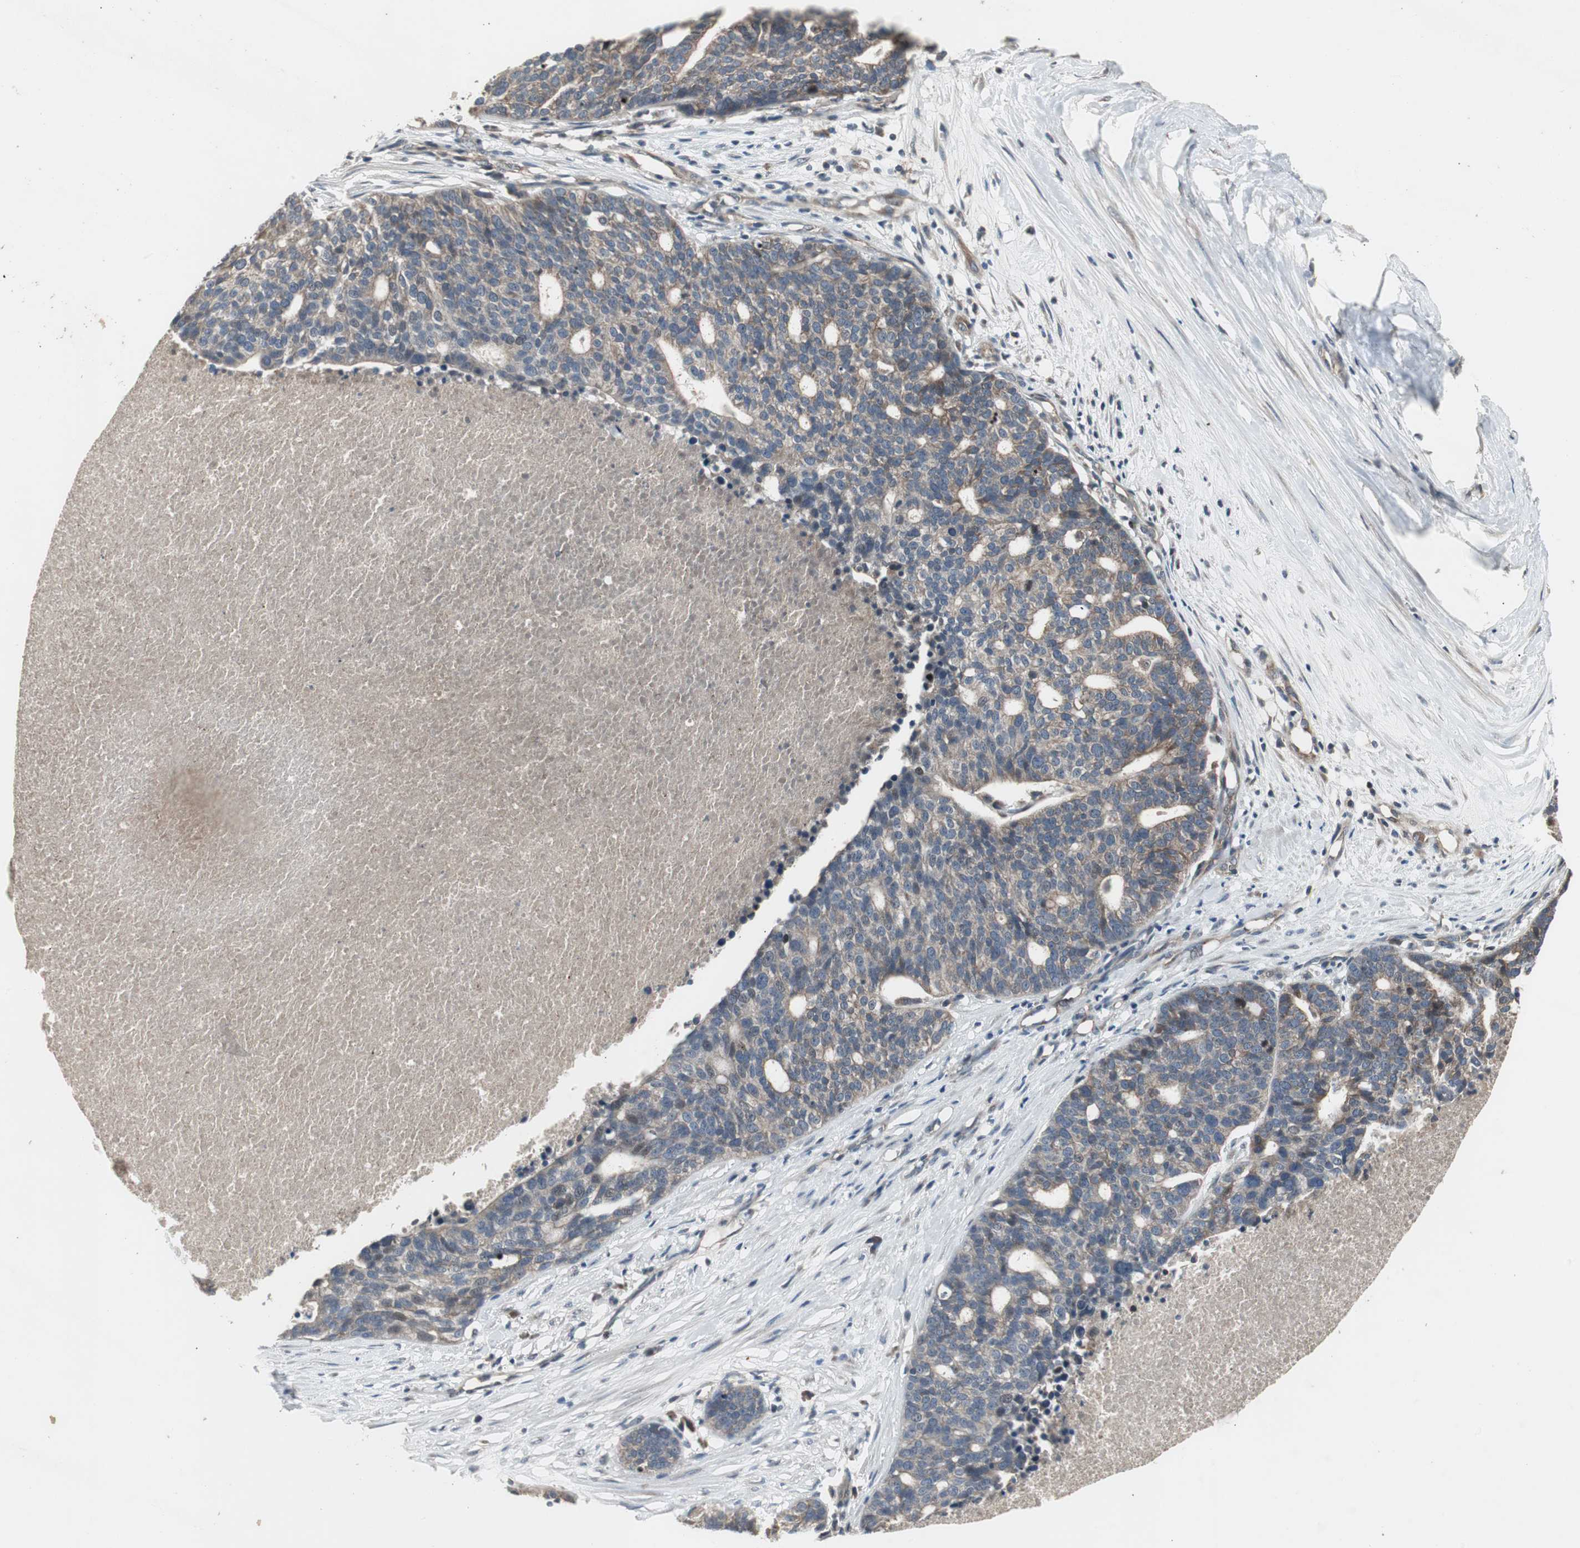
{"staining": {"intensity": "moderate", "quantity": ">75%", "location": "cytoplasmic/membranous"}, "tissue": "ovarian cancer", "cell_type": "Tumor cells", "image_type": "cancer", "snomed": [{"axis": "morphology", "description": "Cystadenocarcinoma, serous, NOS"}, {"axis": "topography", "description": "Ovary"}], "caption": "This photomicrograph reveals IHC staining of serous cystadenocarcinoma (ovarian), with medium moderate cytoplasmic/membranous expression in about >75% of tumor cells.", "gene": "ZMPSTE24", "patient": {"sex": "female", "age": 59}}